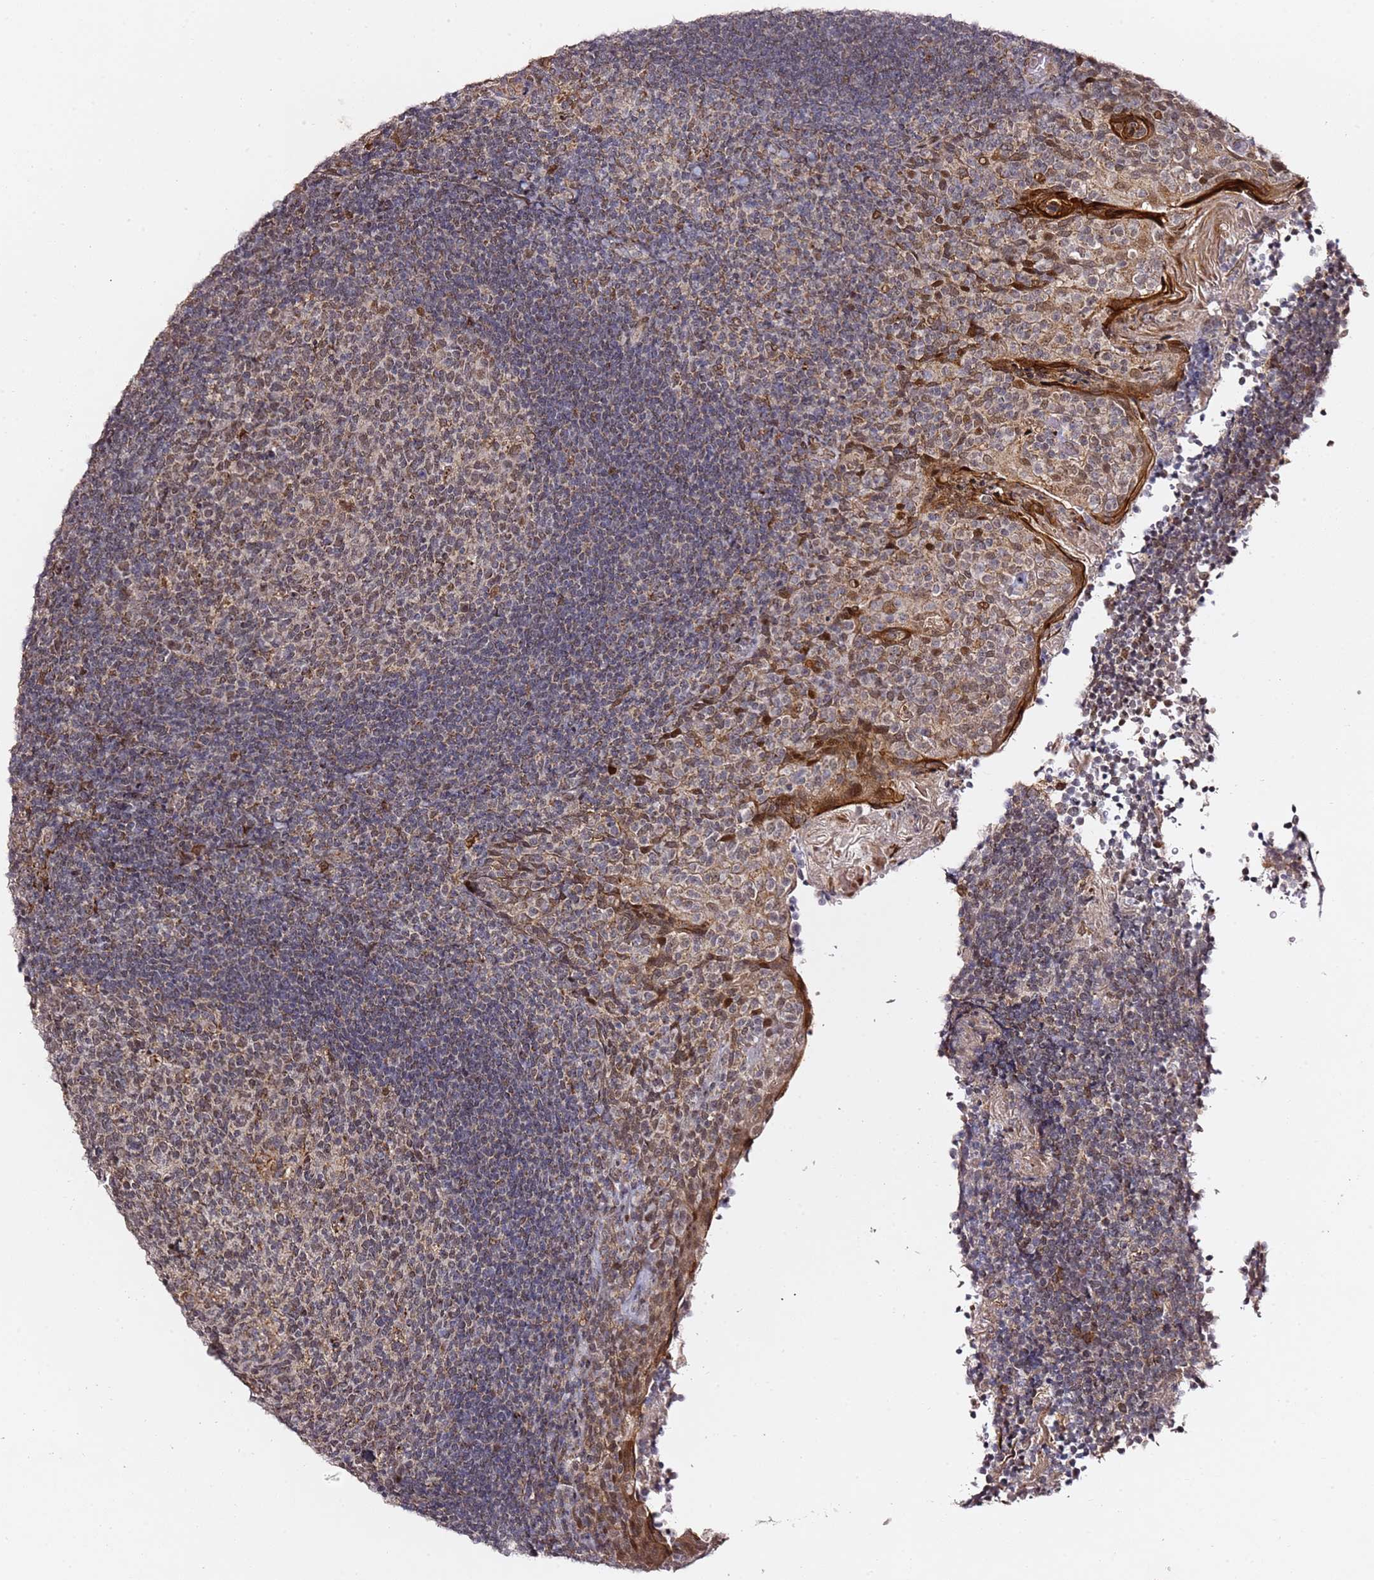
{"staining": {"intensity": "moderate", "quantity": "25%-75%", "location": "nuclear"}, "tissue": "tonsil", "cell_type": "Germinal center cells", "image_type": "normal", "snomed": [{"axis": "morphology", "description": "Normal tissue, NOS"}, {"axis": "topography", "description": "Tonsil"}], "caption": "Tonsil stained for a protein (brown) shows moderate nuclear positive expression in approximately 25%-75% of germinal center cells.", "gene": "TP53AIP1", "patient": {"sex": "female", "age": 10}}